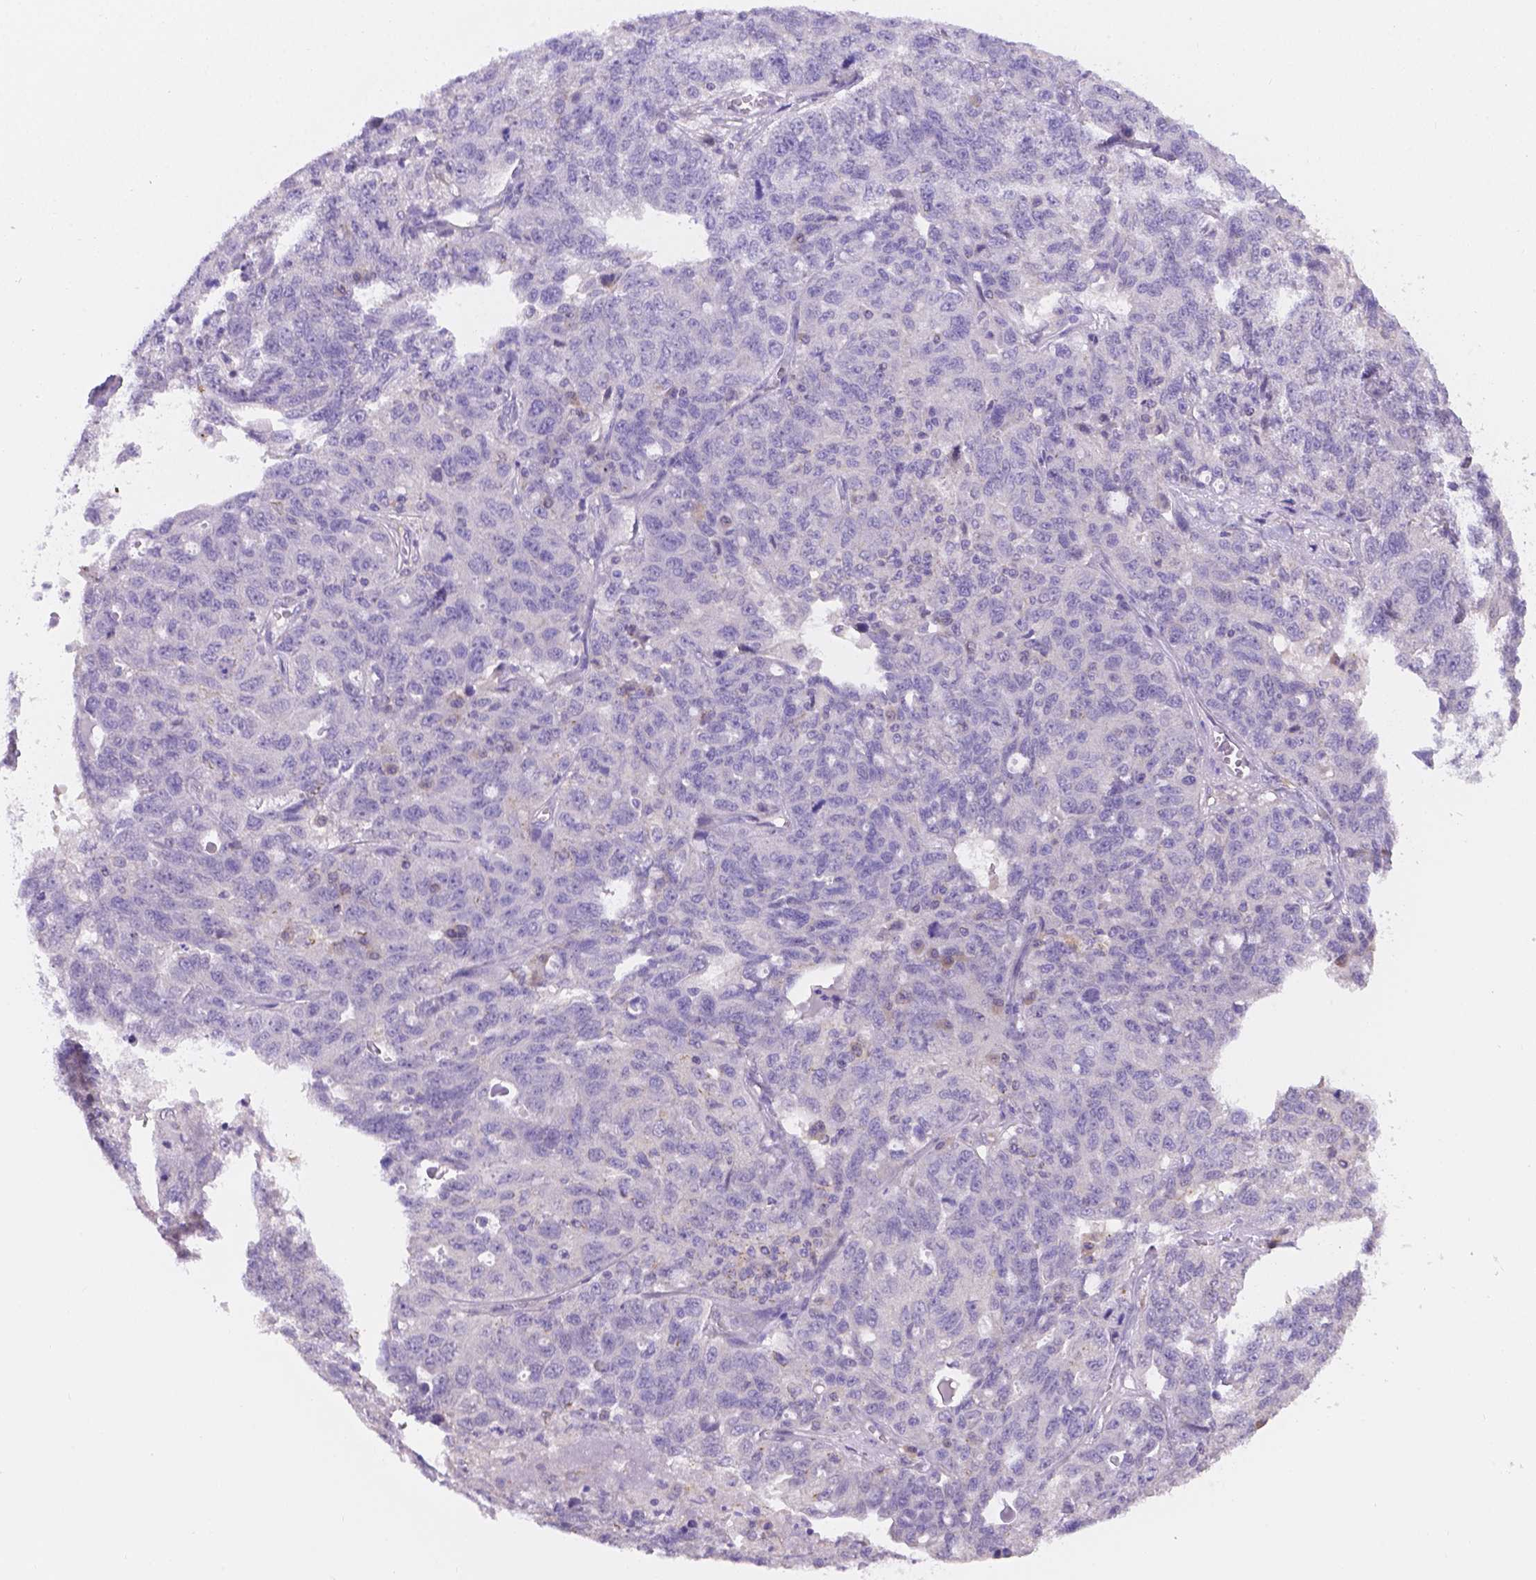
{"staining": {"intensity": "negative", "quantity": "none", "location": "none"}, "tissue": "ovarian cancer", "cell_type": "Tumor cells", "image_type": "cancer", "snomed": [{"axis": "morphology", "description": "Cystadenocarcinoma, serous, NOS"}, {"axis": "topography", "description": "Ovary"}], "caption": "Image shows no significant protein expression in tumor cells of serous cystadenocarcinoma (ovarian). (Immunohistochemistry (ihc), brightfield microscopy, high magnification).", "gene": "CD96", "patient": {"sex": "female", "age": 71}}